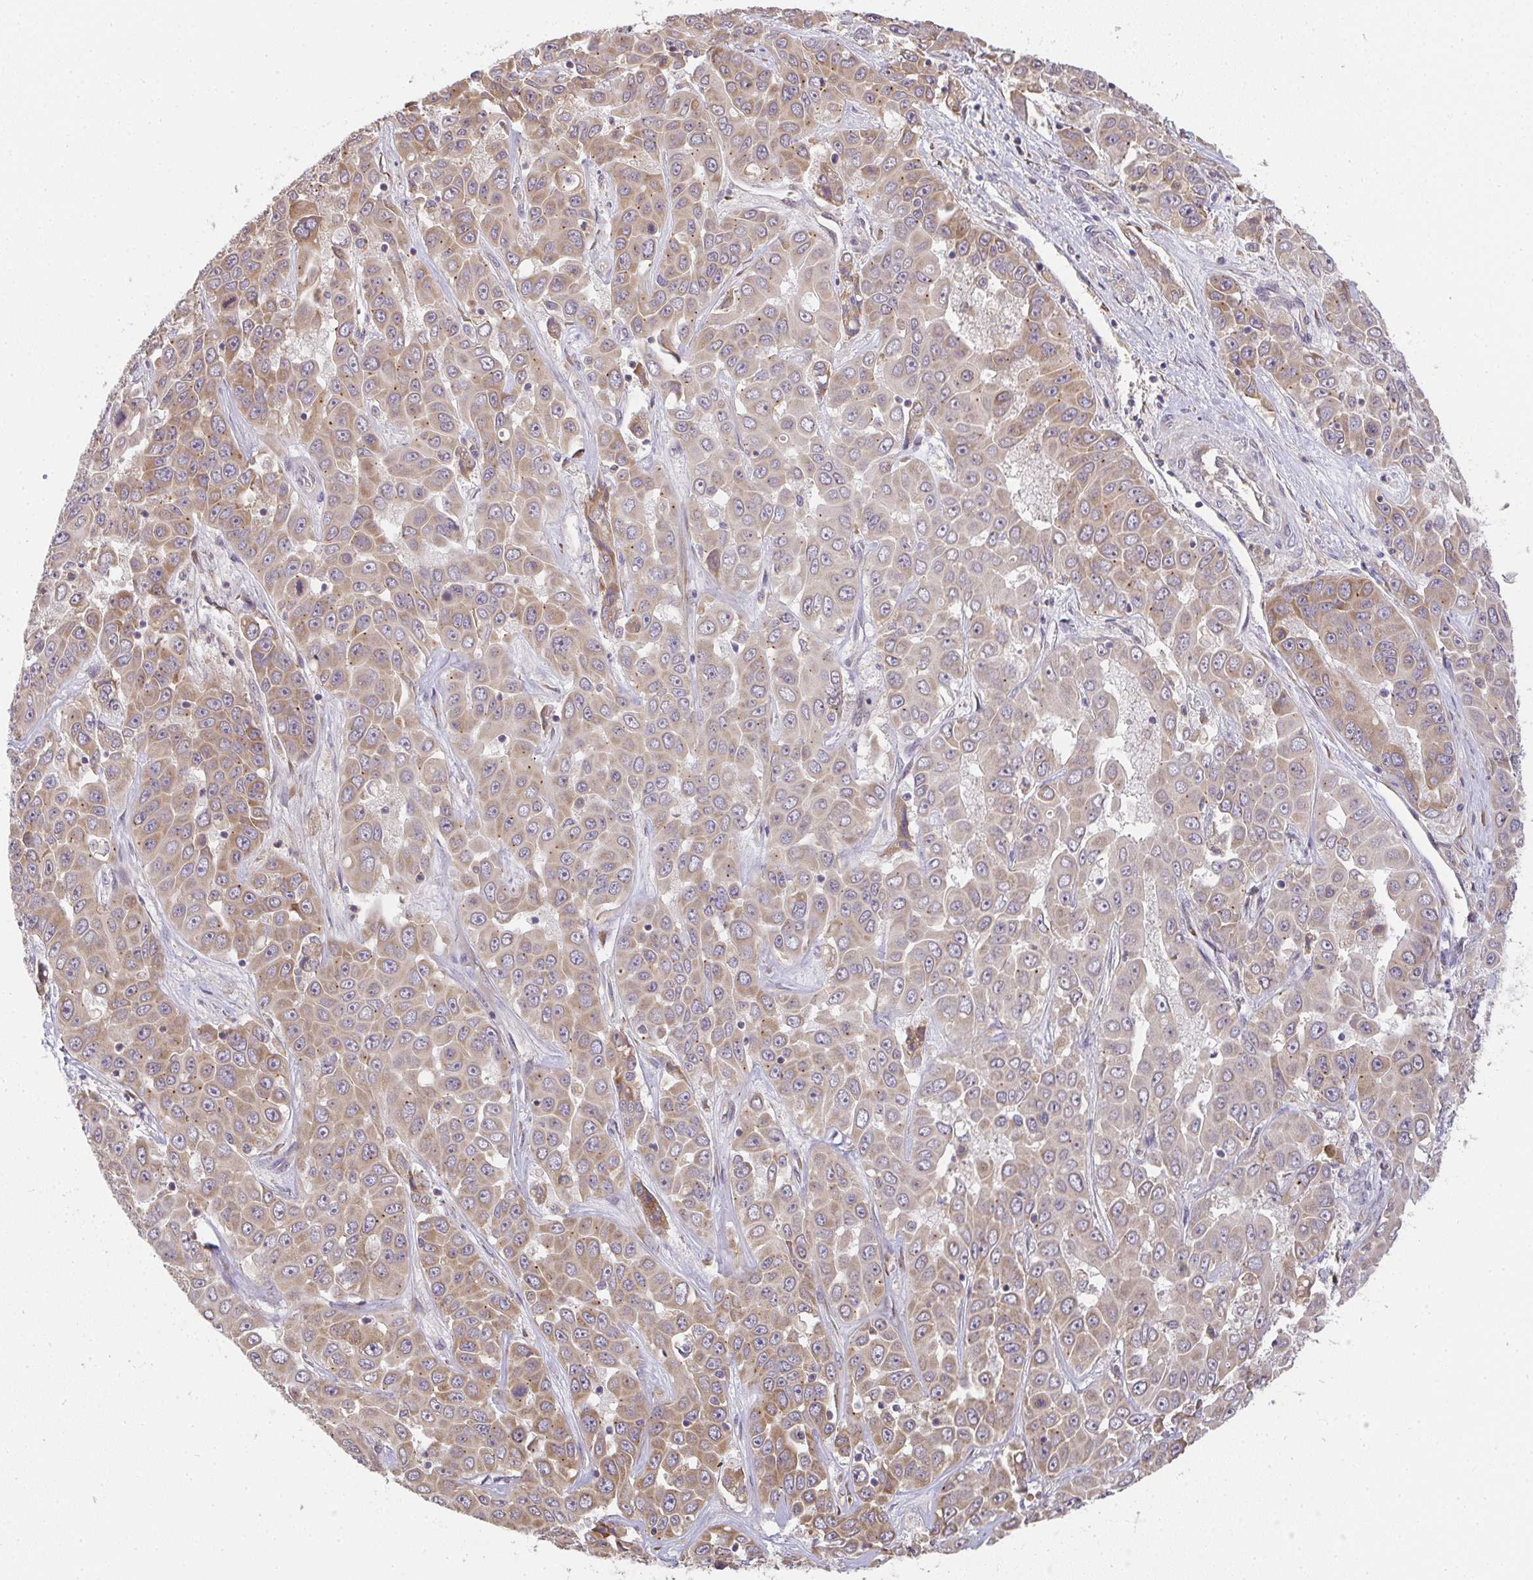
{"staining": {"intensity": "weak", "quantity": ">75%", "location": "cytoplasmic/membranous"}, "tissue": "liver cancer", "cell_type": "Tumor cells", "image_type": "cancer", "snomed": [{"axis": "morphology", "description": "Cholangiocarcinoma"}, {"axis": "topography", "description": "Liver"}], "caption": "Immunohistochemistry histopathology image of neoplastic tissue: liver cancer (cholangiocarcinoma) stained using immunohistochemistry displays low levels of weak protein expression localized specifically in the cytoplasmic/membranous of tumor cells, appearing as a cytoplasmic/membranous brown color.", "gene": "SLC35B3", "patient": {"sex": "female", "age": 52}}